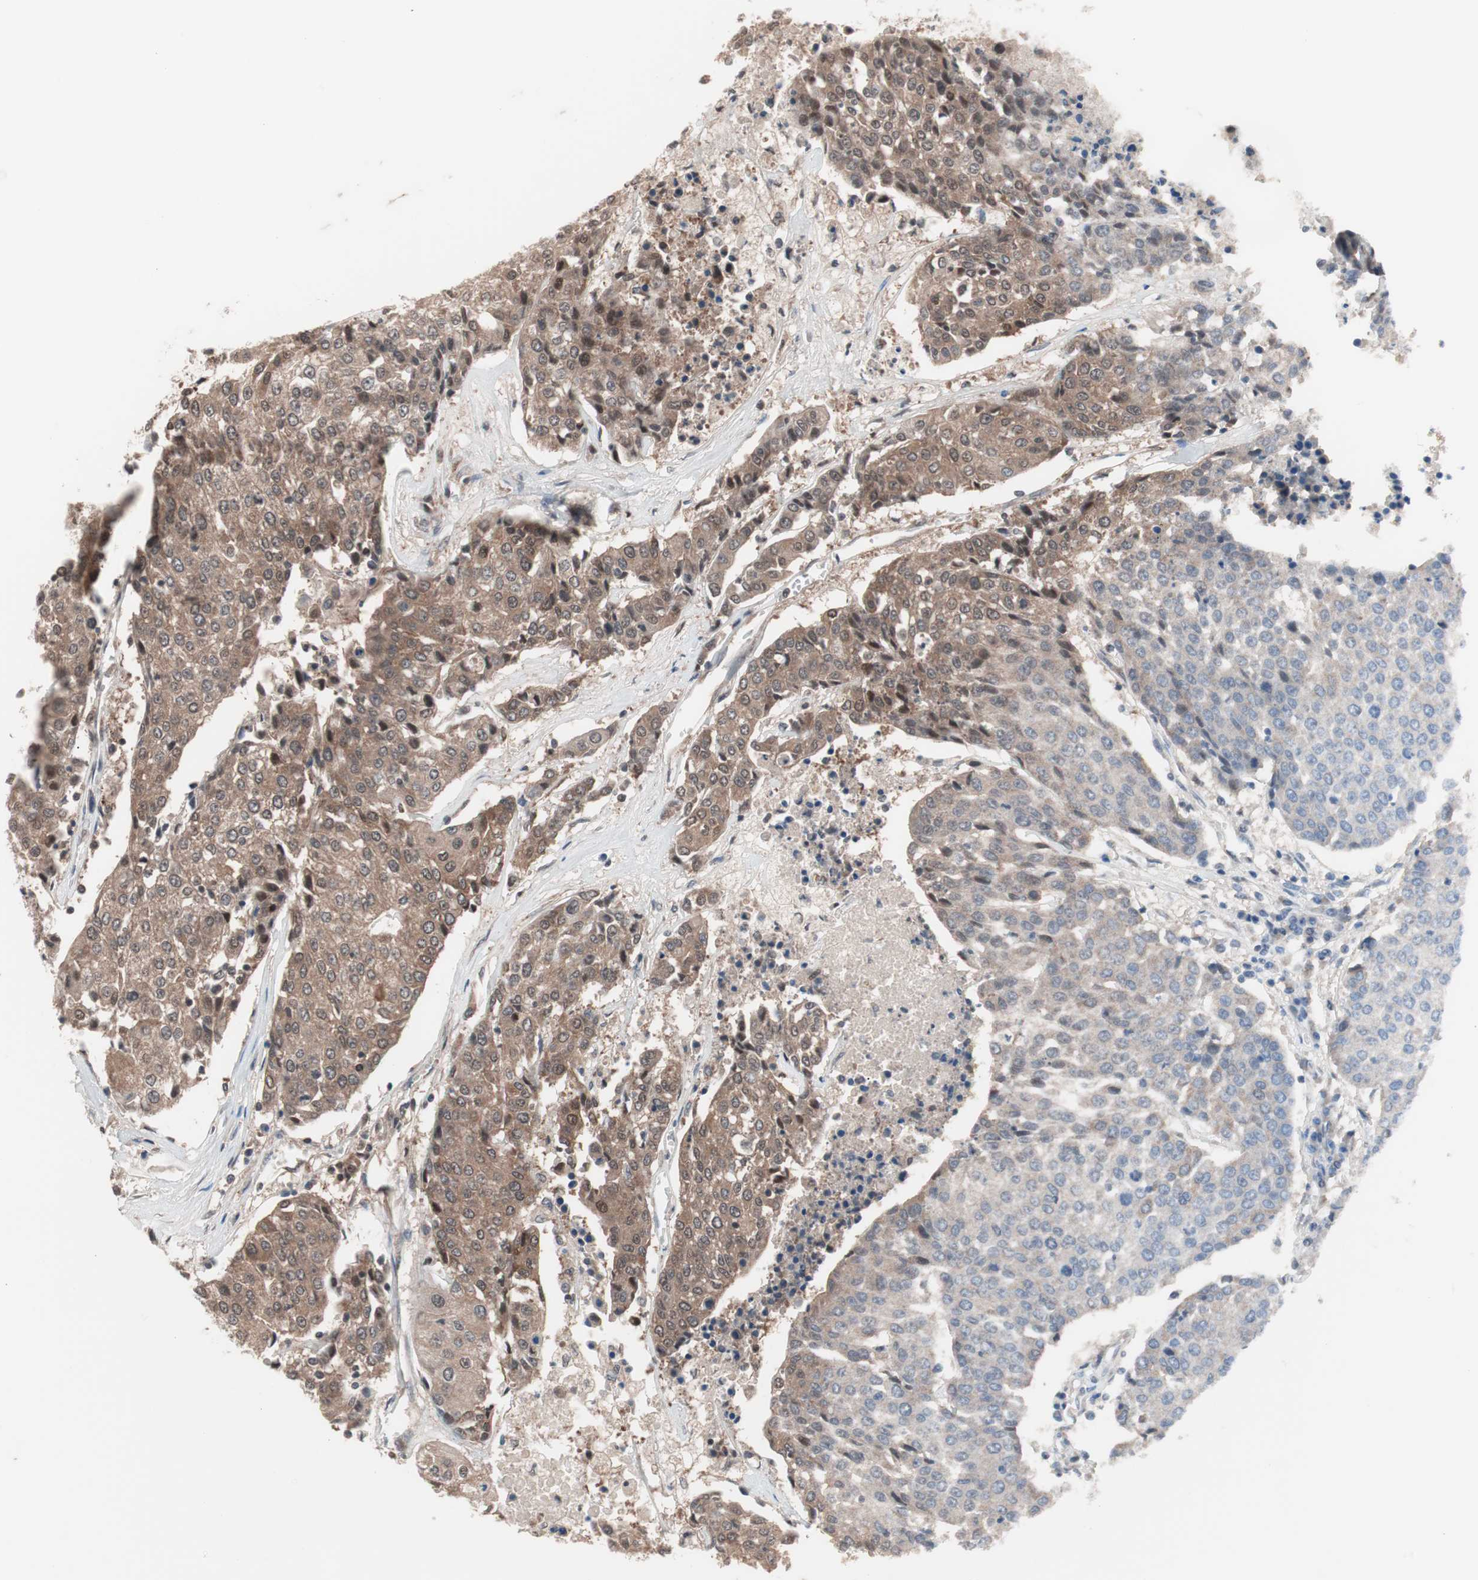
{"staining": {"intensity": "weak", "quantity": "25%-75%", "location": "cytoplasmic/membranous,nuclear"}, "tissue": "urothelial cancer", "cell_type": "Tumor cells", "image_type": "cancer", "snomed": [{"axis": "morphology", "description": "Urothelial carcinoma, High grade"}, {"axis": "topography", "description": "Urinary bladder"}], "caption": "Human high-grade urothelial carcinoma stained for a protein (brown) shows weak cytoplasmic/membranous and nuclear positive staining in about 25%-75% of tumor cells.", "gene": "IRS1", "patient": {"sex": "female", "age": 85}}